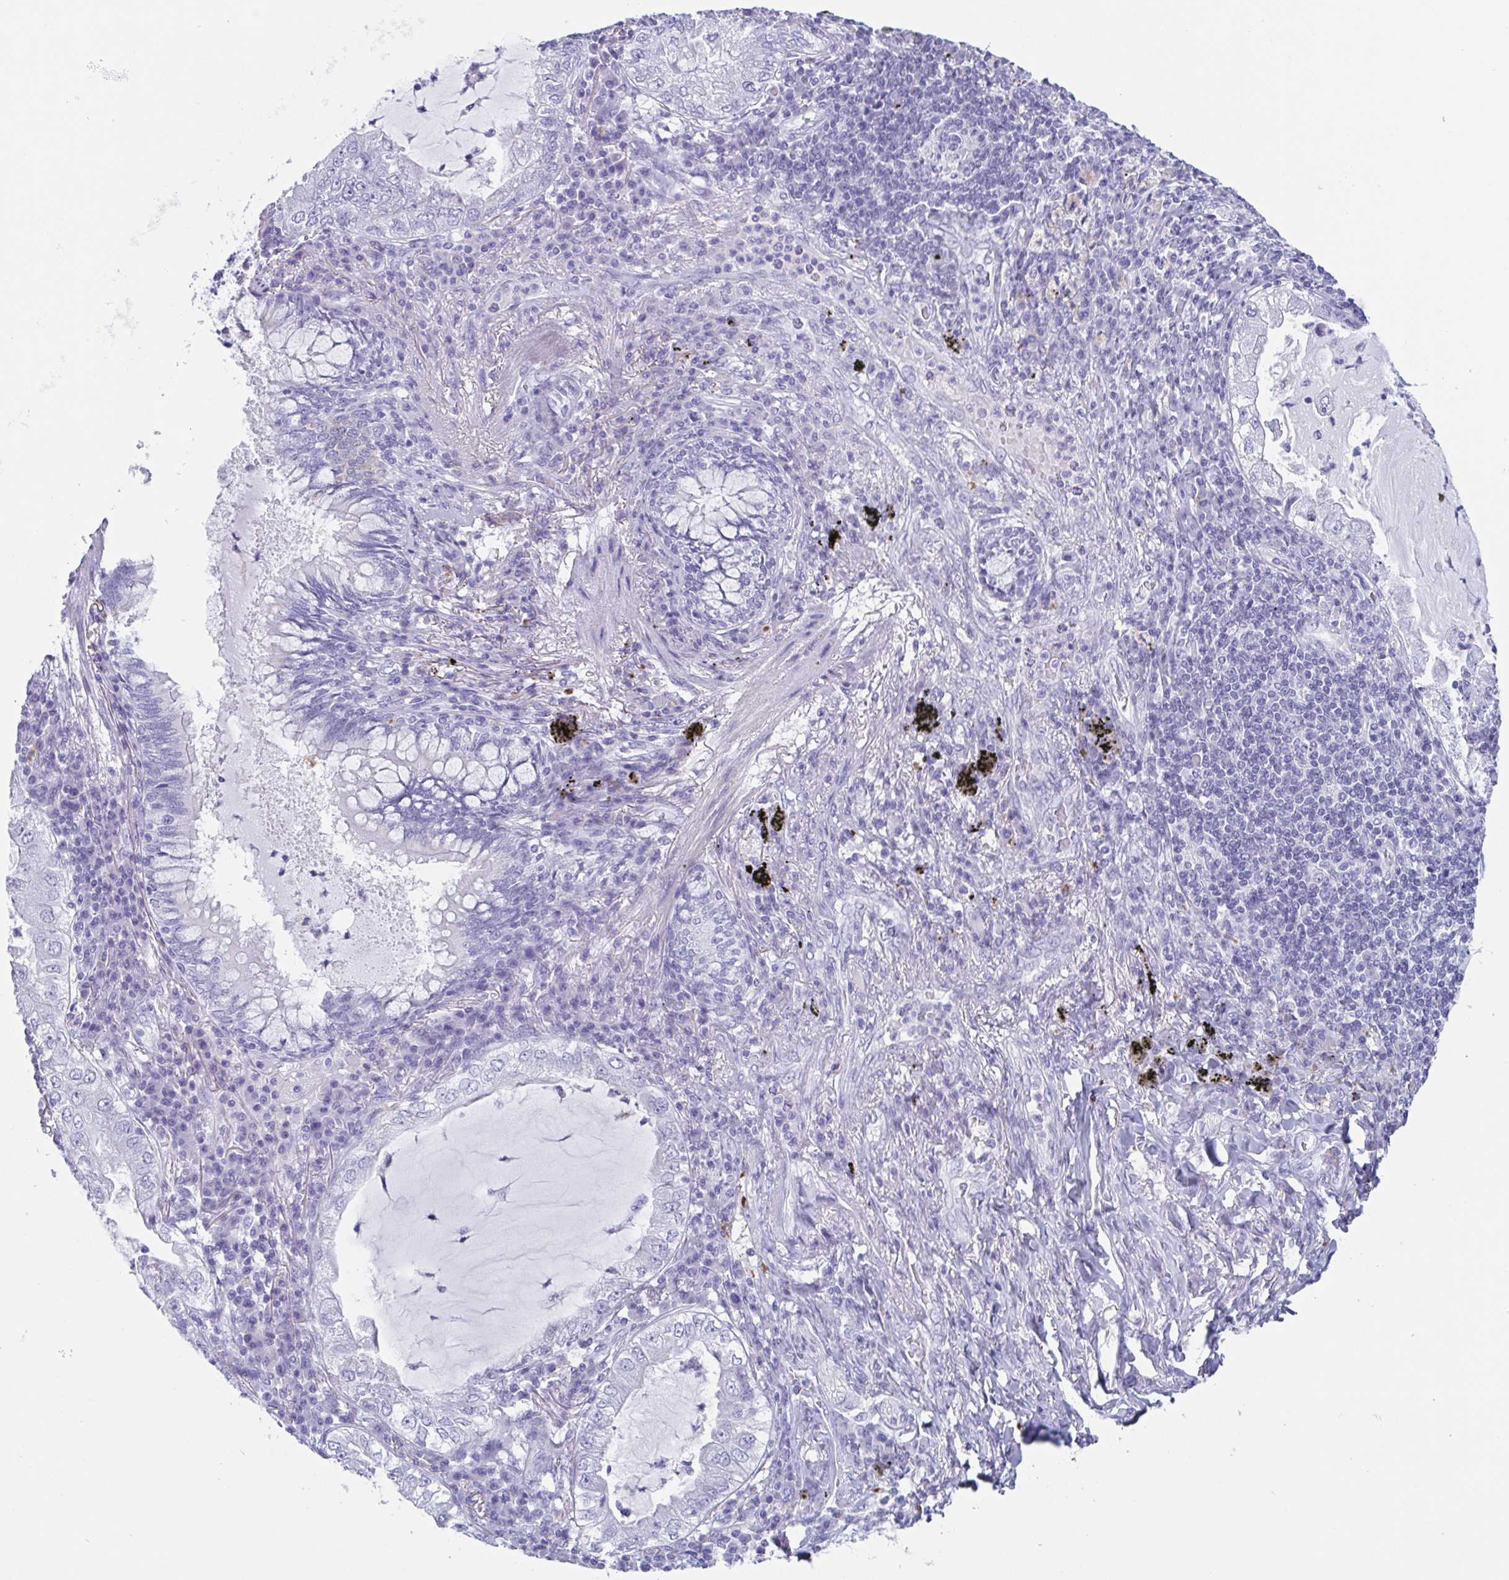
{"staining": {"intensity": "negative", "quantity": "none", "location": "none"}, "tissue": "lung cancer", "cell_type": "Tumor cells", "image_type": "cancer", "snomed": [{"axis": "morphology", "description": "Adenocarcinoma, NOS"}, {"axis": "topography", "description": "Lung"}], "caption": "Image shows no significant protein positivity in tumor cells of lung cancer. (DAB immunohistochemistry, high magnification).", "gene": "TAGLN3", "patient": {"sex": "female", "age": 73}}